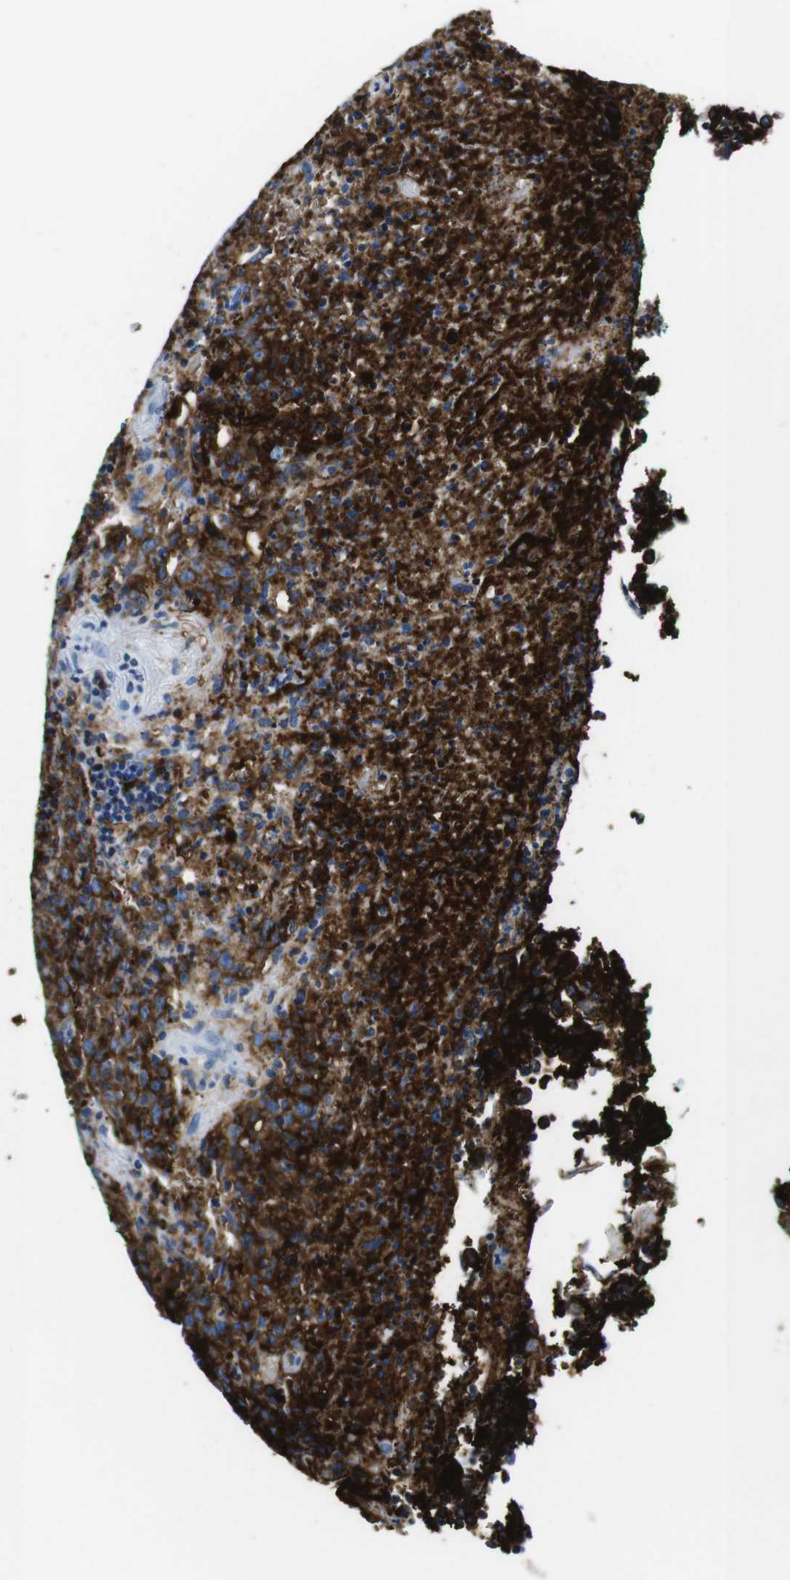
{"staining": {"intensity": "strong", "quantity": ">75%", "location": "cytoplasmic/membranous"}, "tissue": "lymphoma", "cell_type": "Tumor cells", "image_type": "cancer", "snomed": [{"axis": "morphology", "description": "Malignant lymphoma, non-Hodgkin's type, High grade"}, {"axis": "topography", "description": "Tonsil"}], "caption": "Immunohistochemistry (DAB) staining of human malignant lymphoma, non-Hodgkin's type (high-grade) demonstrates strong cytoplasmic/membranous protein expression in approximately >75% of tumor cells. The protein is shown in brown color, while the nuclei are stained blue.", "gene": "HLA-DRB1", "patient": {"sex": "female", "age": 36}}